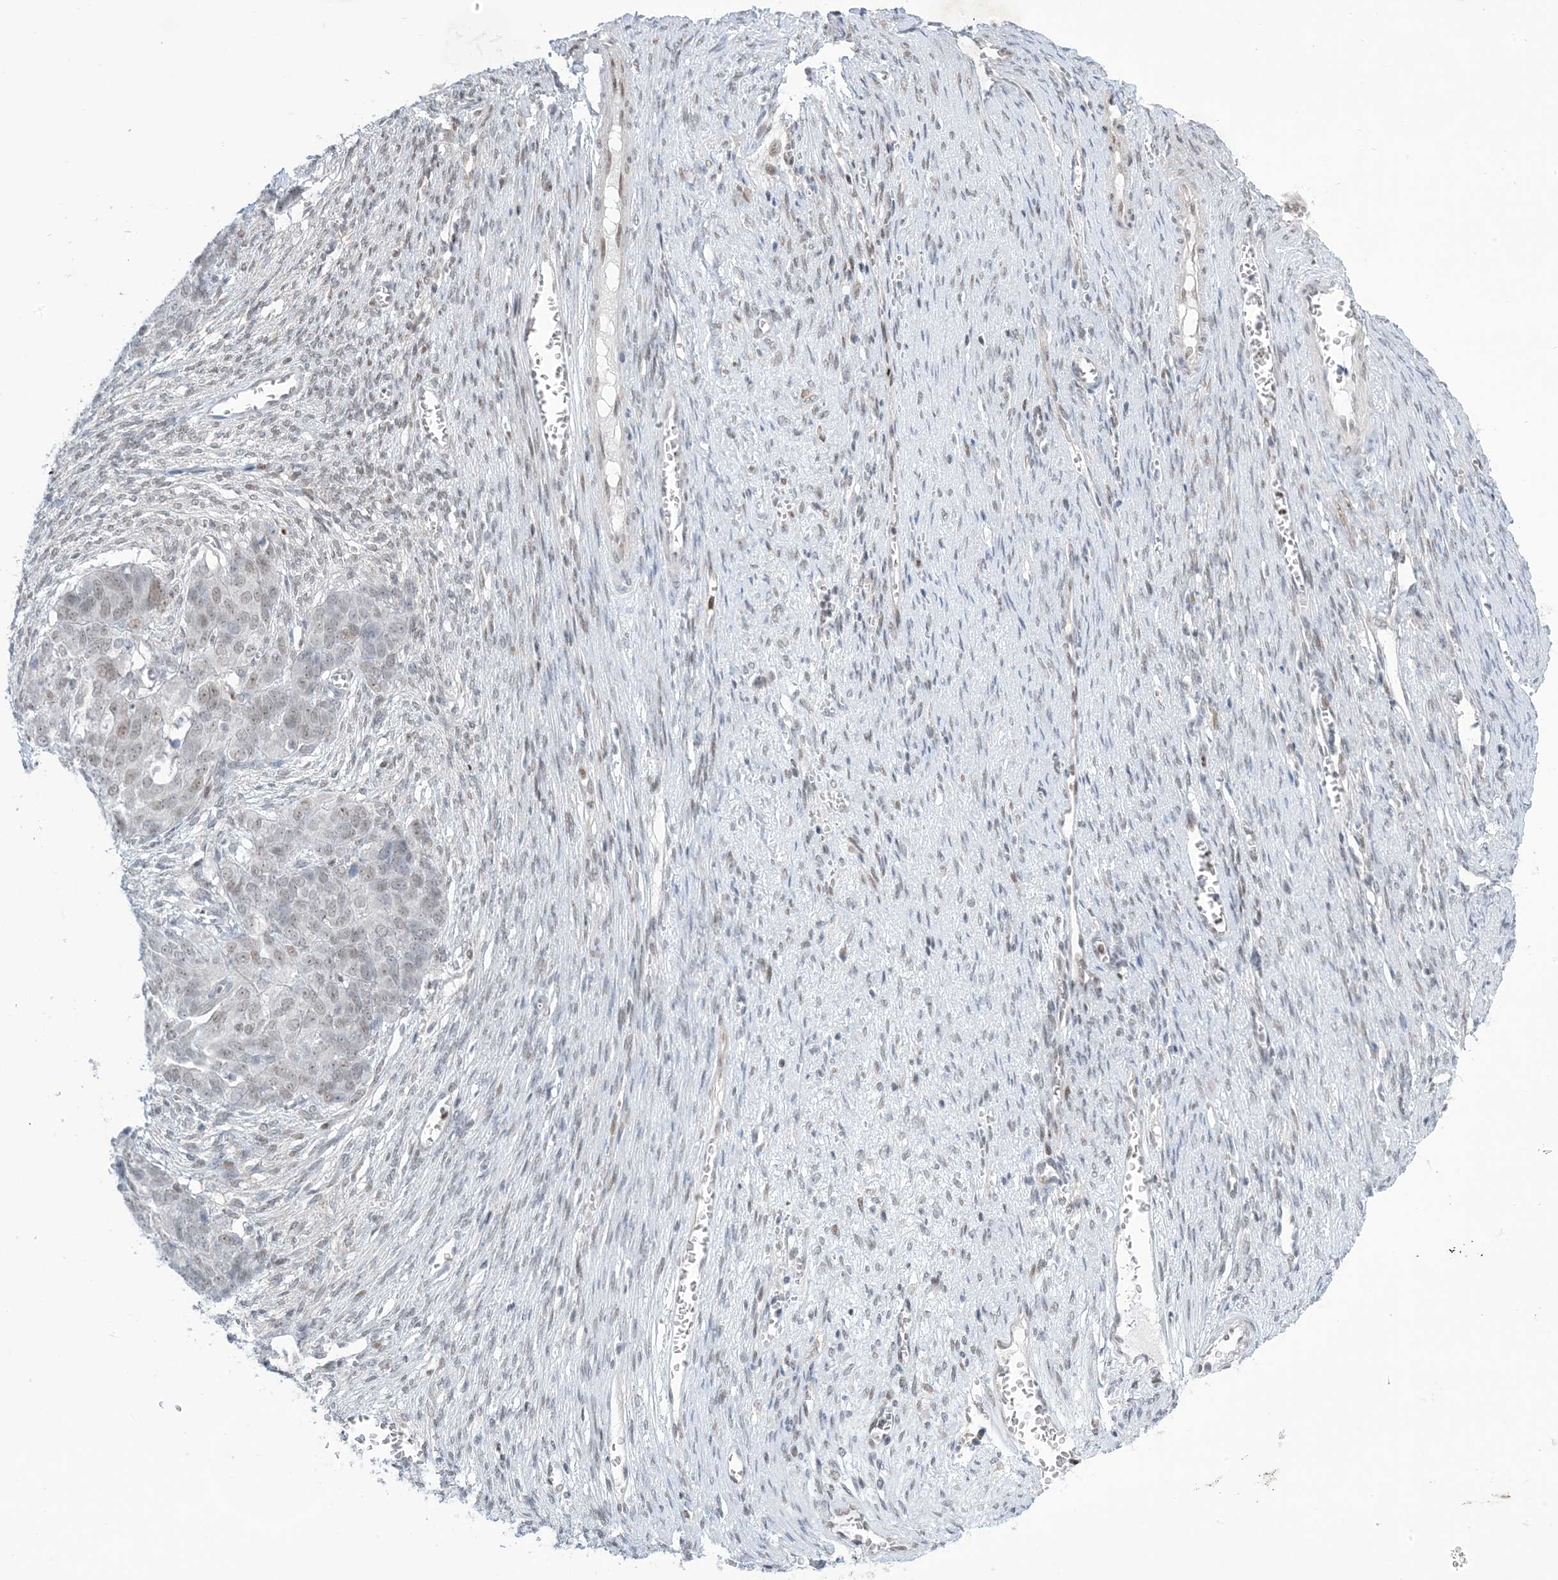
{"staining": {"intensity": "negative", "quantity": "none", "location": "none"}, "tissue": "ovarian cancer", "cell_type": "Tumor cells", "image_type": "cancer", "snomed": [{"axis": "morphology", "description": "Cystadenocarcinoma, serous, NOS"}, {"axis": "topography", "description": "Ovary"}], "caption": "High power microscopy histopathology image of an IHC image of ovarian cancer, revealing no significant expression in tumor cells.", "gene": "TFPT", "patient": {"sex": "female", "age": 44}}